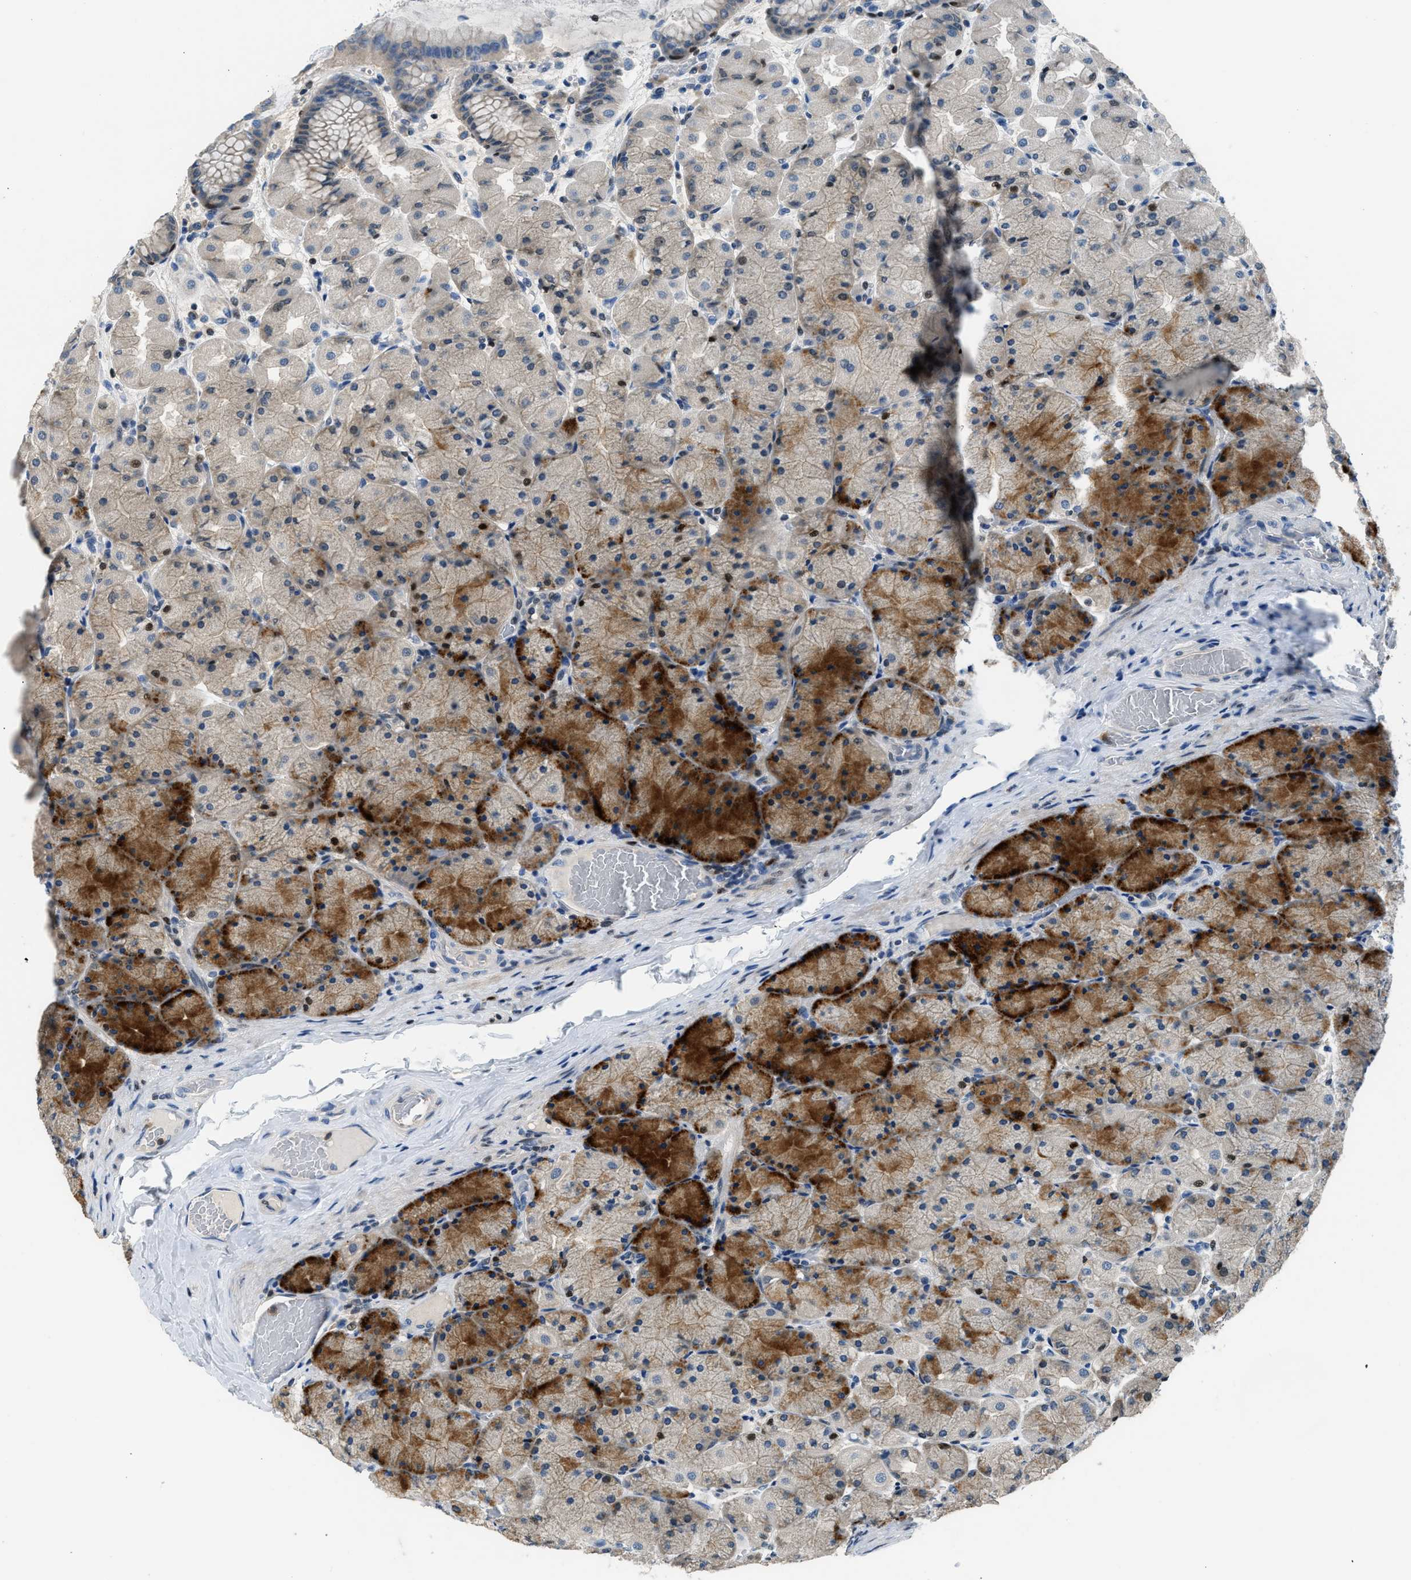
{"staining": {"intensity": "moderate", "quantity": "25%-75%", "location": "cytoplasmic/membranous"}, "tissue": "stomach", "cell_type": "Glandular cells", "image_type": "normal", "snomed": [{"axis": "morphology", "description": "Normal tissue, NOS"}, {"axis": "topography", "description": "Stomach, upper"}], "caption": "Moderate cytoplasmic/membranous staining is present in approximately 25%-75% of glandular cells in unremarkable stomach.", "gene": "TOX", "patient": {"sex": "female", "age": 56}}